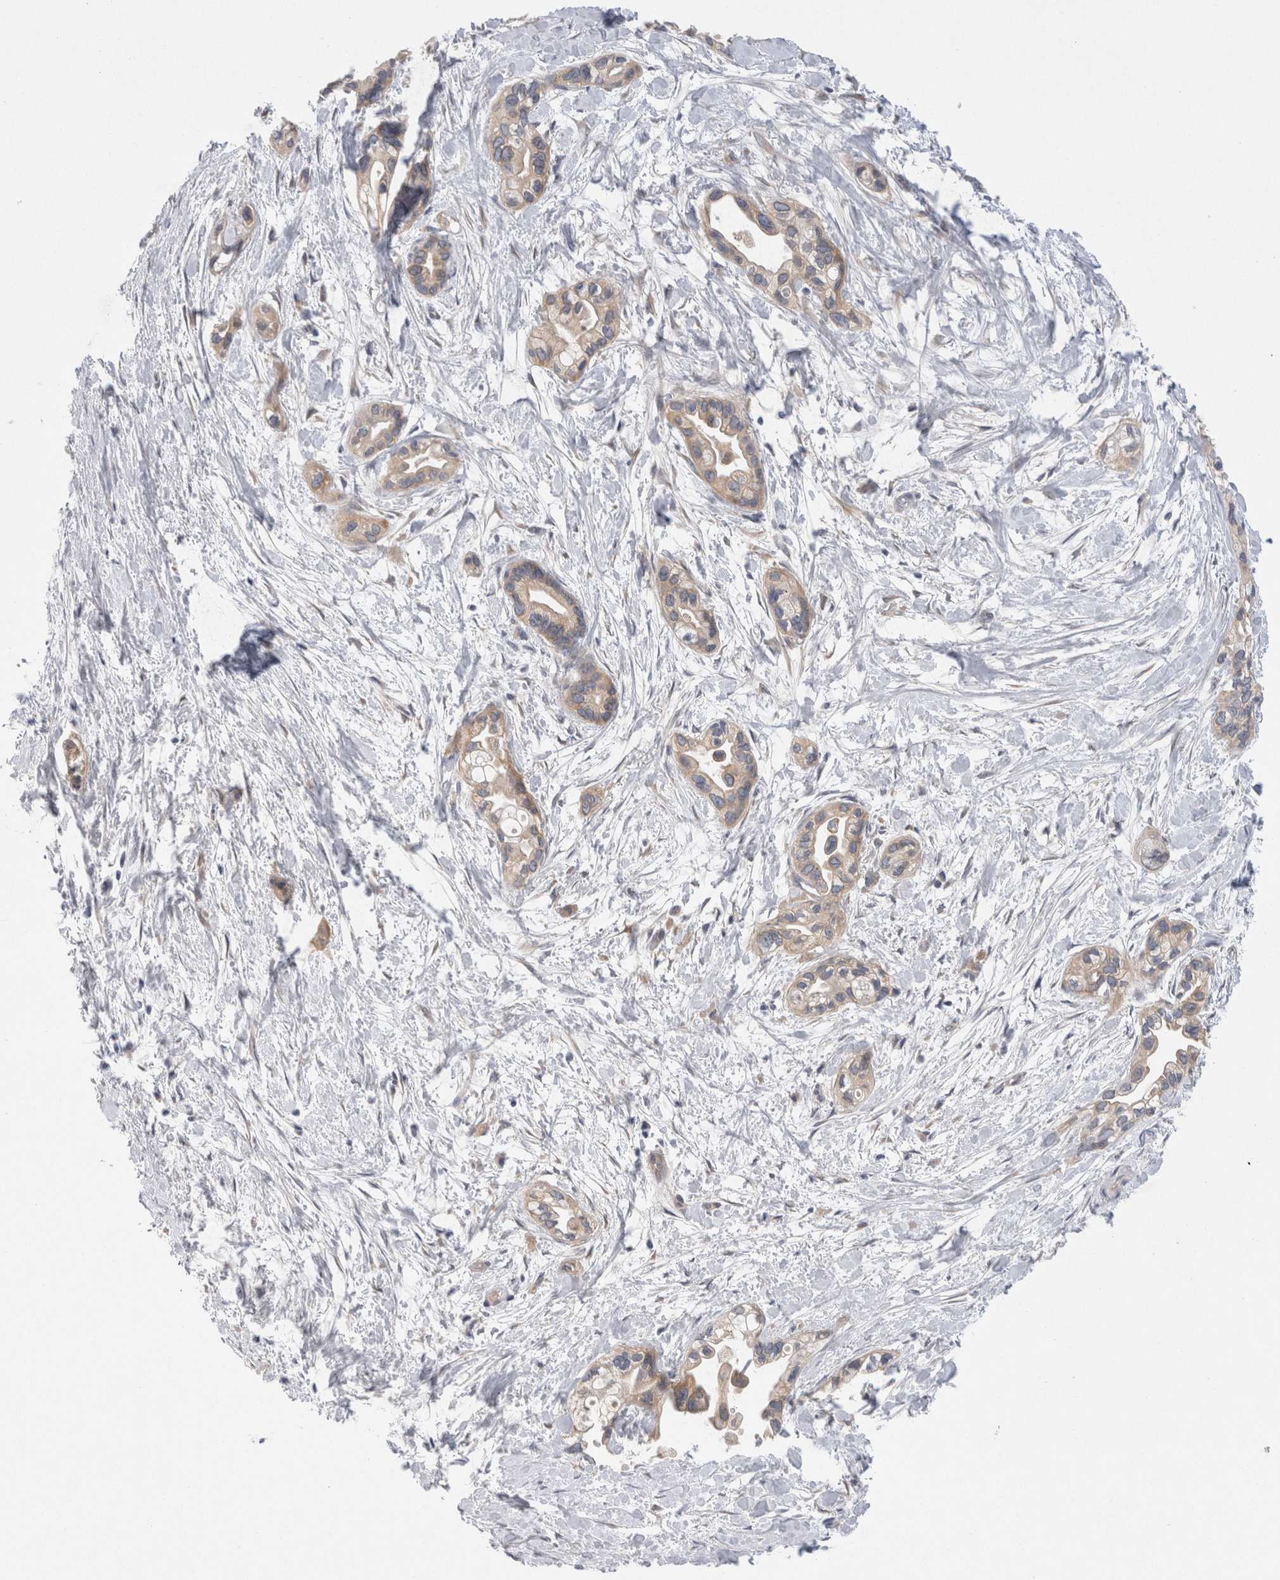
{"staining": {"intensity": "weak", "quantity": "<25%", "location": "cytoplasmic/membranous"}, "tissue": "pancreatic cancer", "cell_type": "Tumor cells", "image_type": "cancer", "snomed": [{"axis": "morphology", "description": "Adenocarcinoma, NOS"}, {"axis": "topography", "description": "Pancreas"}], "caption": "This photomicrograph is of adenocarcinoma (pancreatic) stained with immunohistochemistry to label a protein in brown with the nuclei are counter-stained blue. There is no staining in tumor cells.", "gene": "WIPF2", "patient": {"sex": "female", "age": 77}}